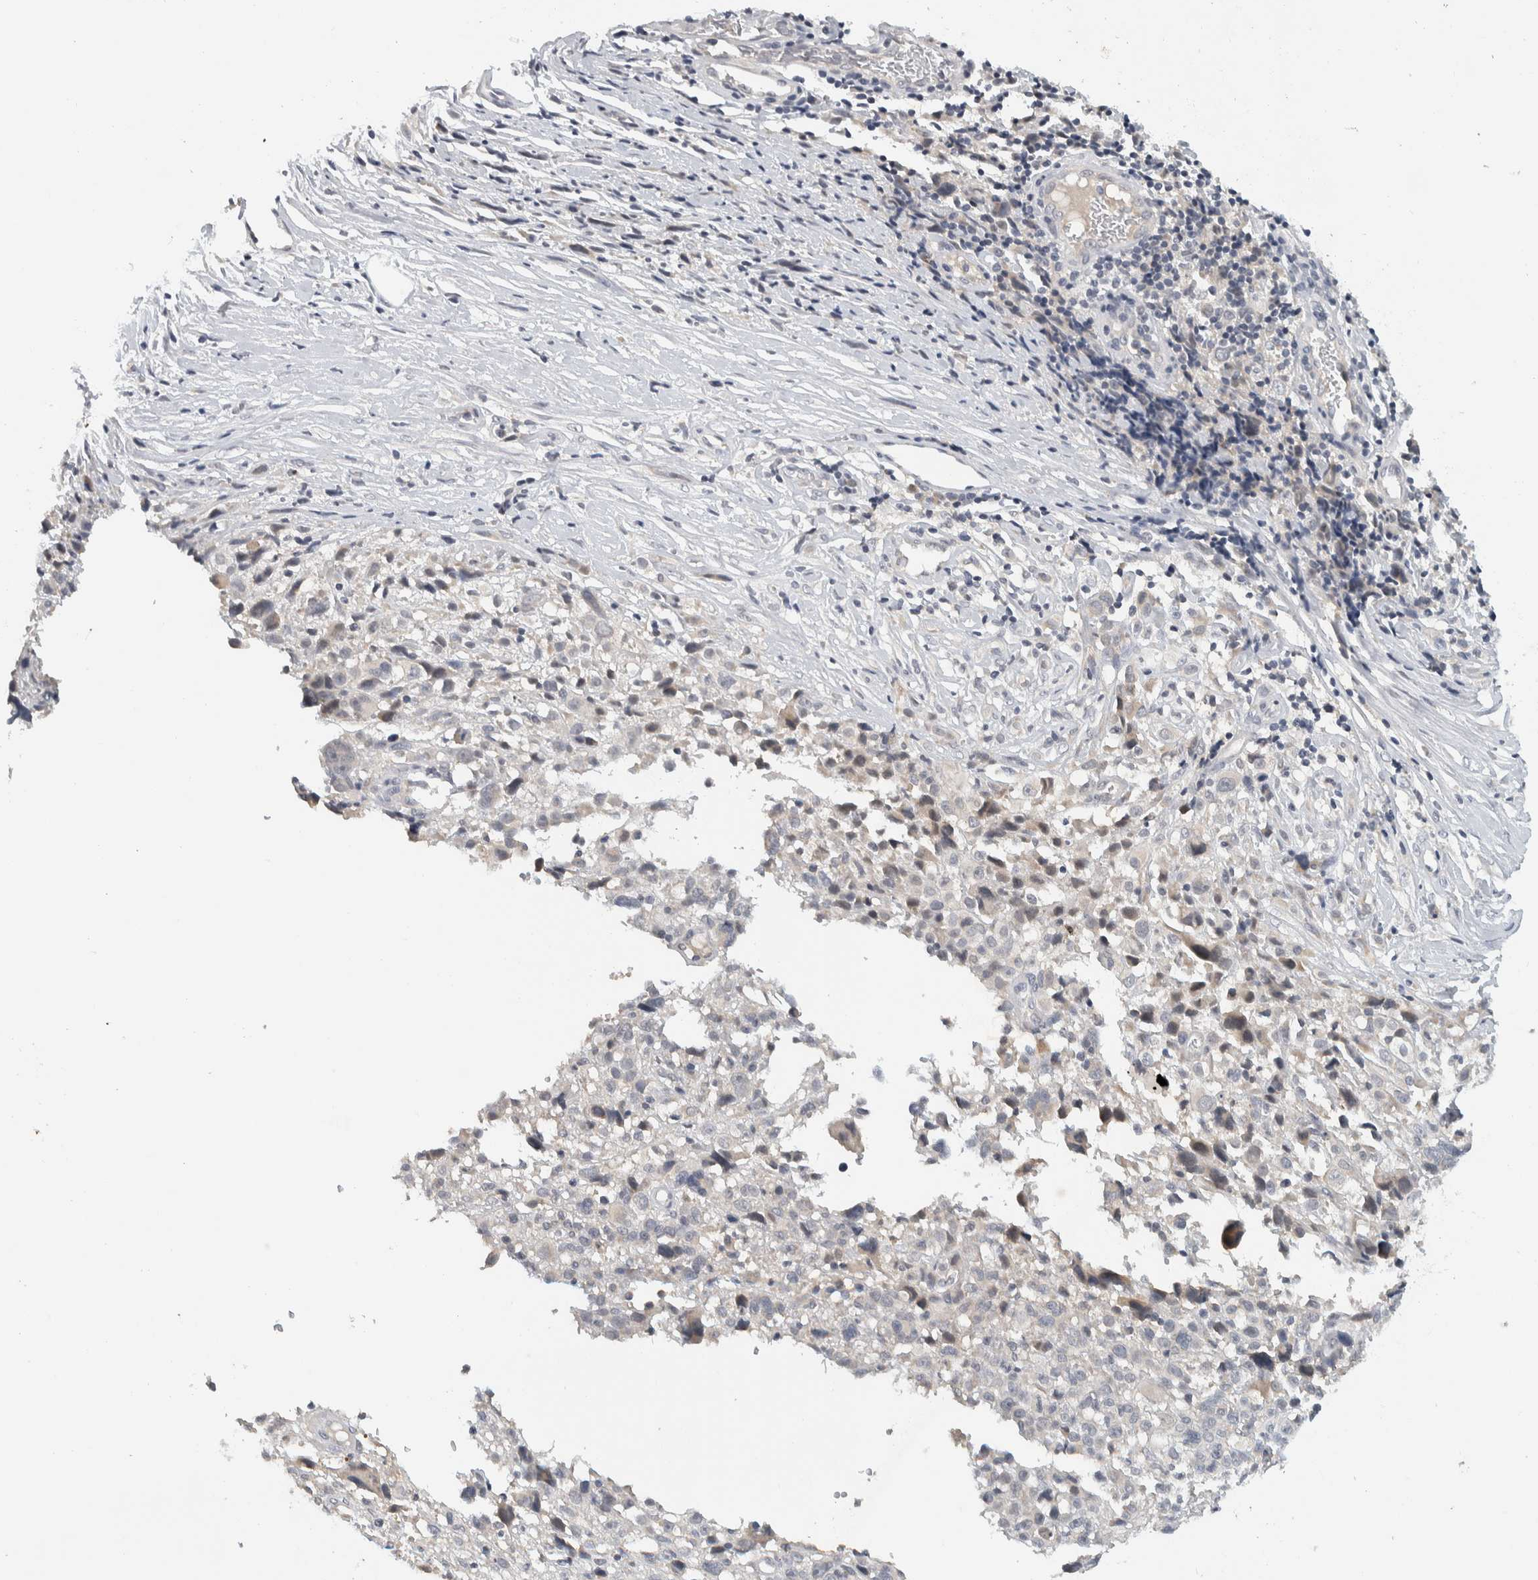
{"staining": {"intensity": "negative", "quantity": "none", "location": "none"}, "tissue": "melanoma", "cell_type": "Tumor cells", "image_type": "cancer", "snomed": [{"axis": "morphology", "description": "Malignant melanoma, NOS"}, {"axis": "topography", "description": "Skin"}], "caption": "Protein analysis of malignant melanoma exhibits no significant staining in tumor cells. The staining was performed using DAB (3,3'-diaminobenzidine) to visualize the protein expression in brown, while the nuclei were stained in blue with hematoxylin (Magnification: 20x).", "gene": "AFP", "patient": {"sex": "female", "age": 55}}